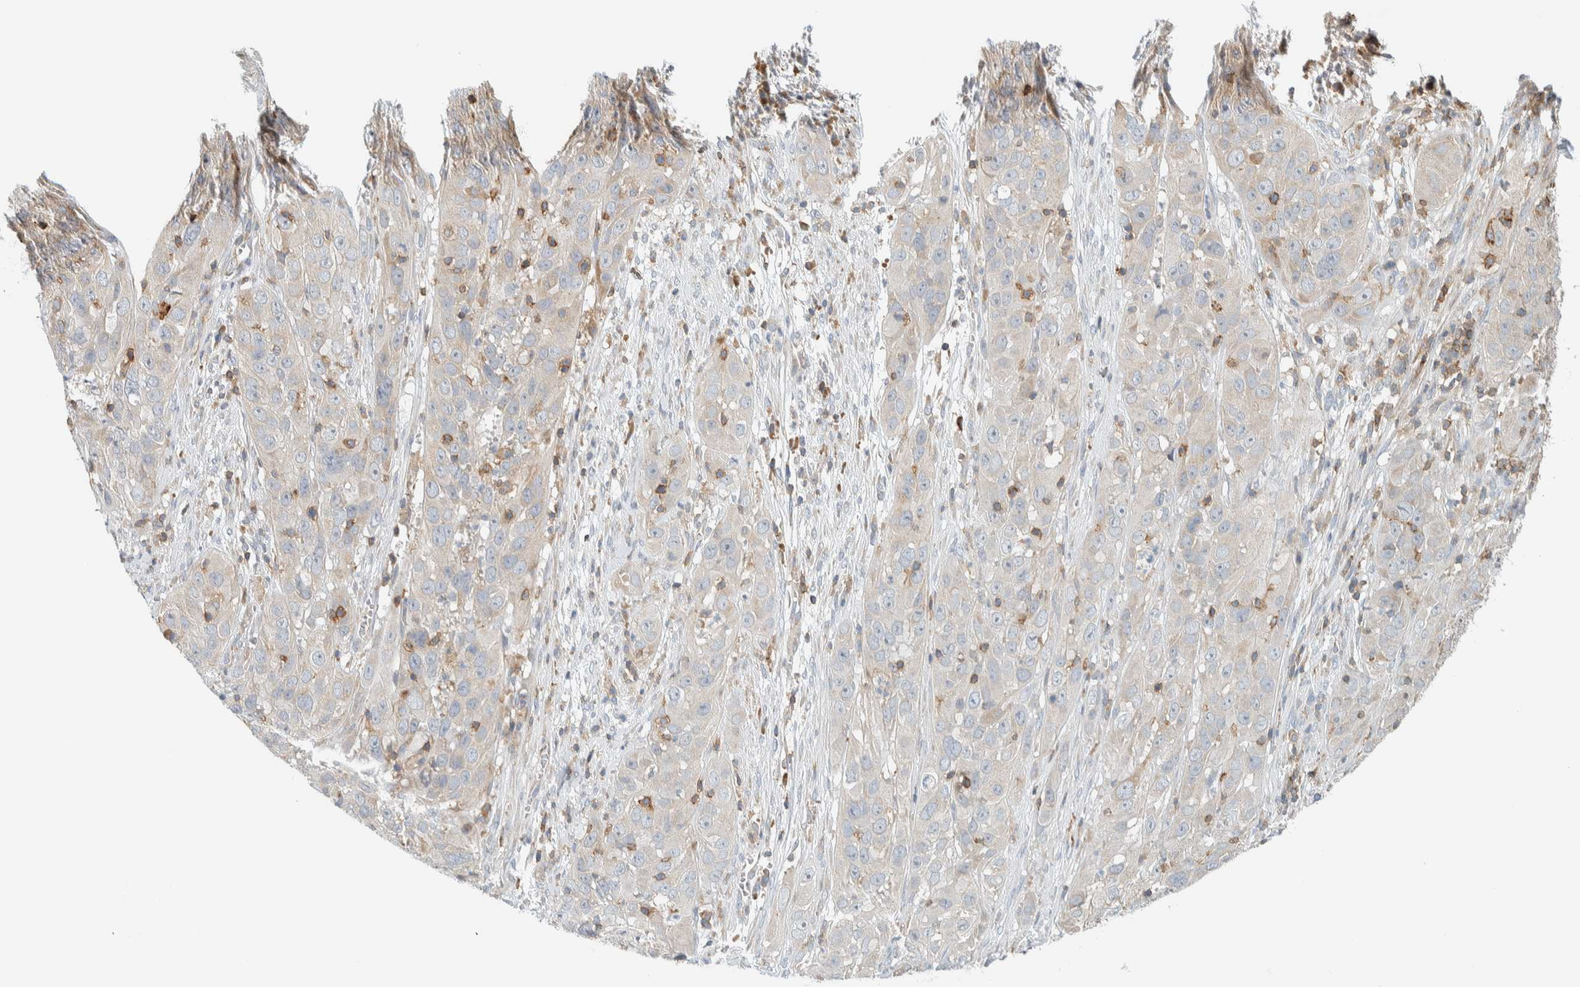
{"staining": {"intensity": "negative", "quantity": "none", "location": "none"}, "tissue": "cervical cancer", "cell_type": "Tumor cells", "image_type": "cancer", "snomed": [{"axis": "morphology", "description": "Squamous cell carcinoma, NOS"}, {"axis": "topography", "description": "Cervix"}], "caption": "Immunohistochemical staining of human cervical cancer (squamous cell carcinoma) displays no significant positivity in tumor cells.", "gene": "CCDC57", "patient": {"sex": "female", "age": 32}}